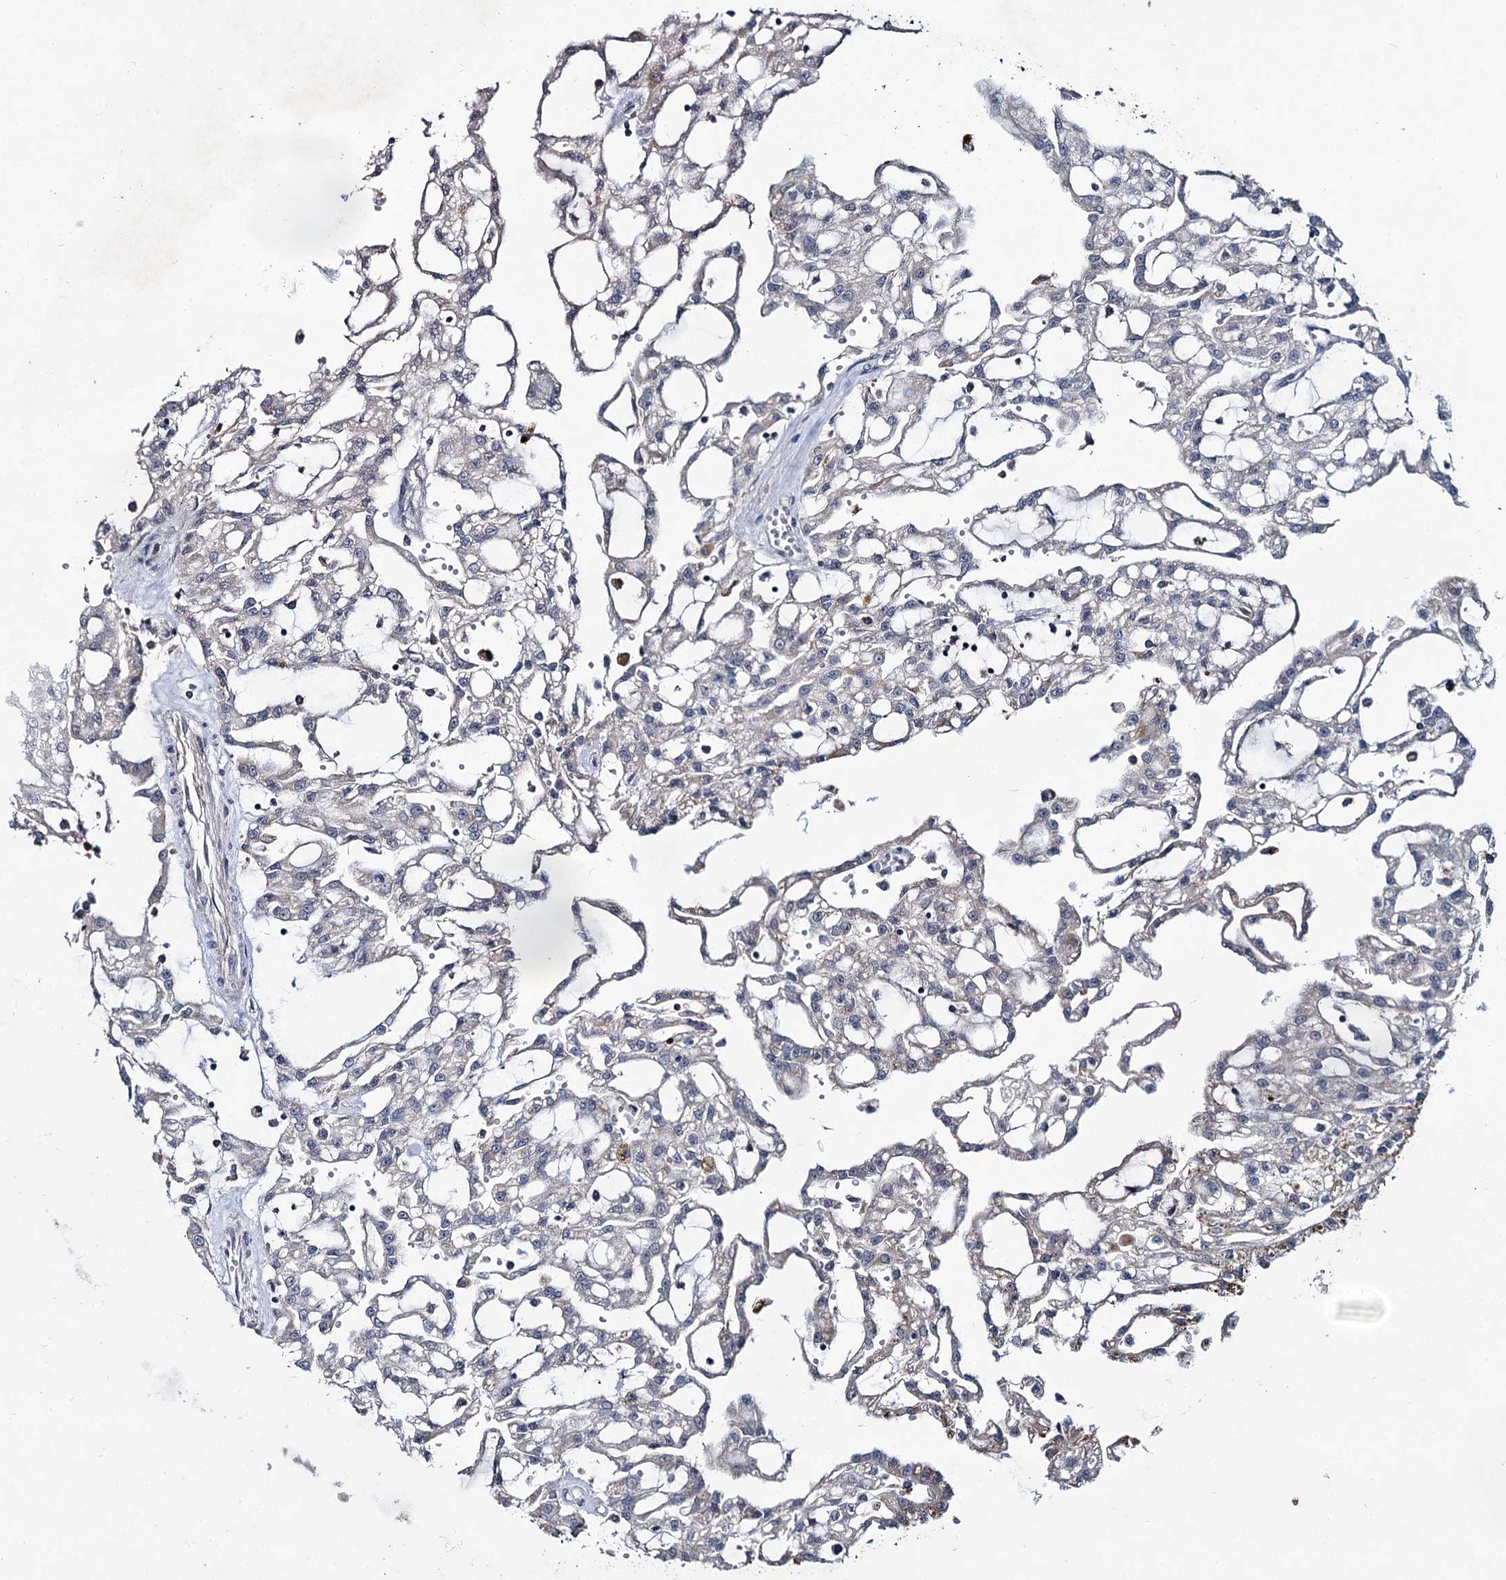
{"staining": {"intensity": "weak", "quantity": "<25%", "location": "cytoplasmic/membranous"}, "tissue": "renal cancer", "cell_type": "Tumor cells", "image_type": "cancer", "snomed": [{"axis": "morphology", "description": "Adenocarcinoma, NOS"}, {"axis": "topography", "description": "Kidney"}], "caption": "Immunohistochemical staining of renal cancer displays no significant staining in tumor cells.", "gene": "RPUSD4", "patient": {"sex": "male", "age": 63}}